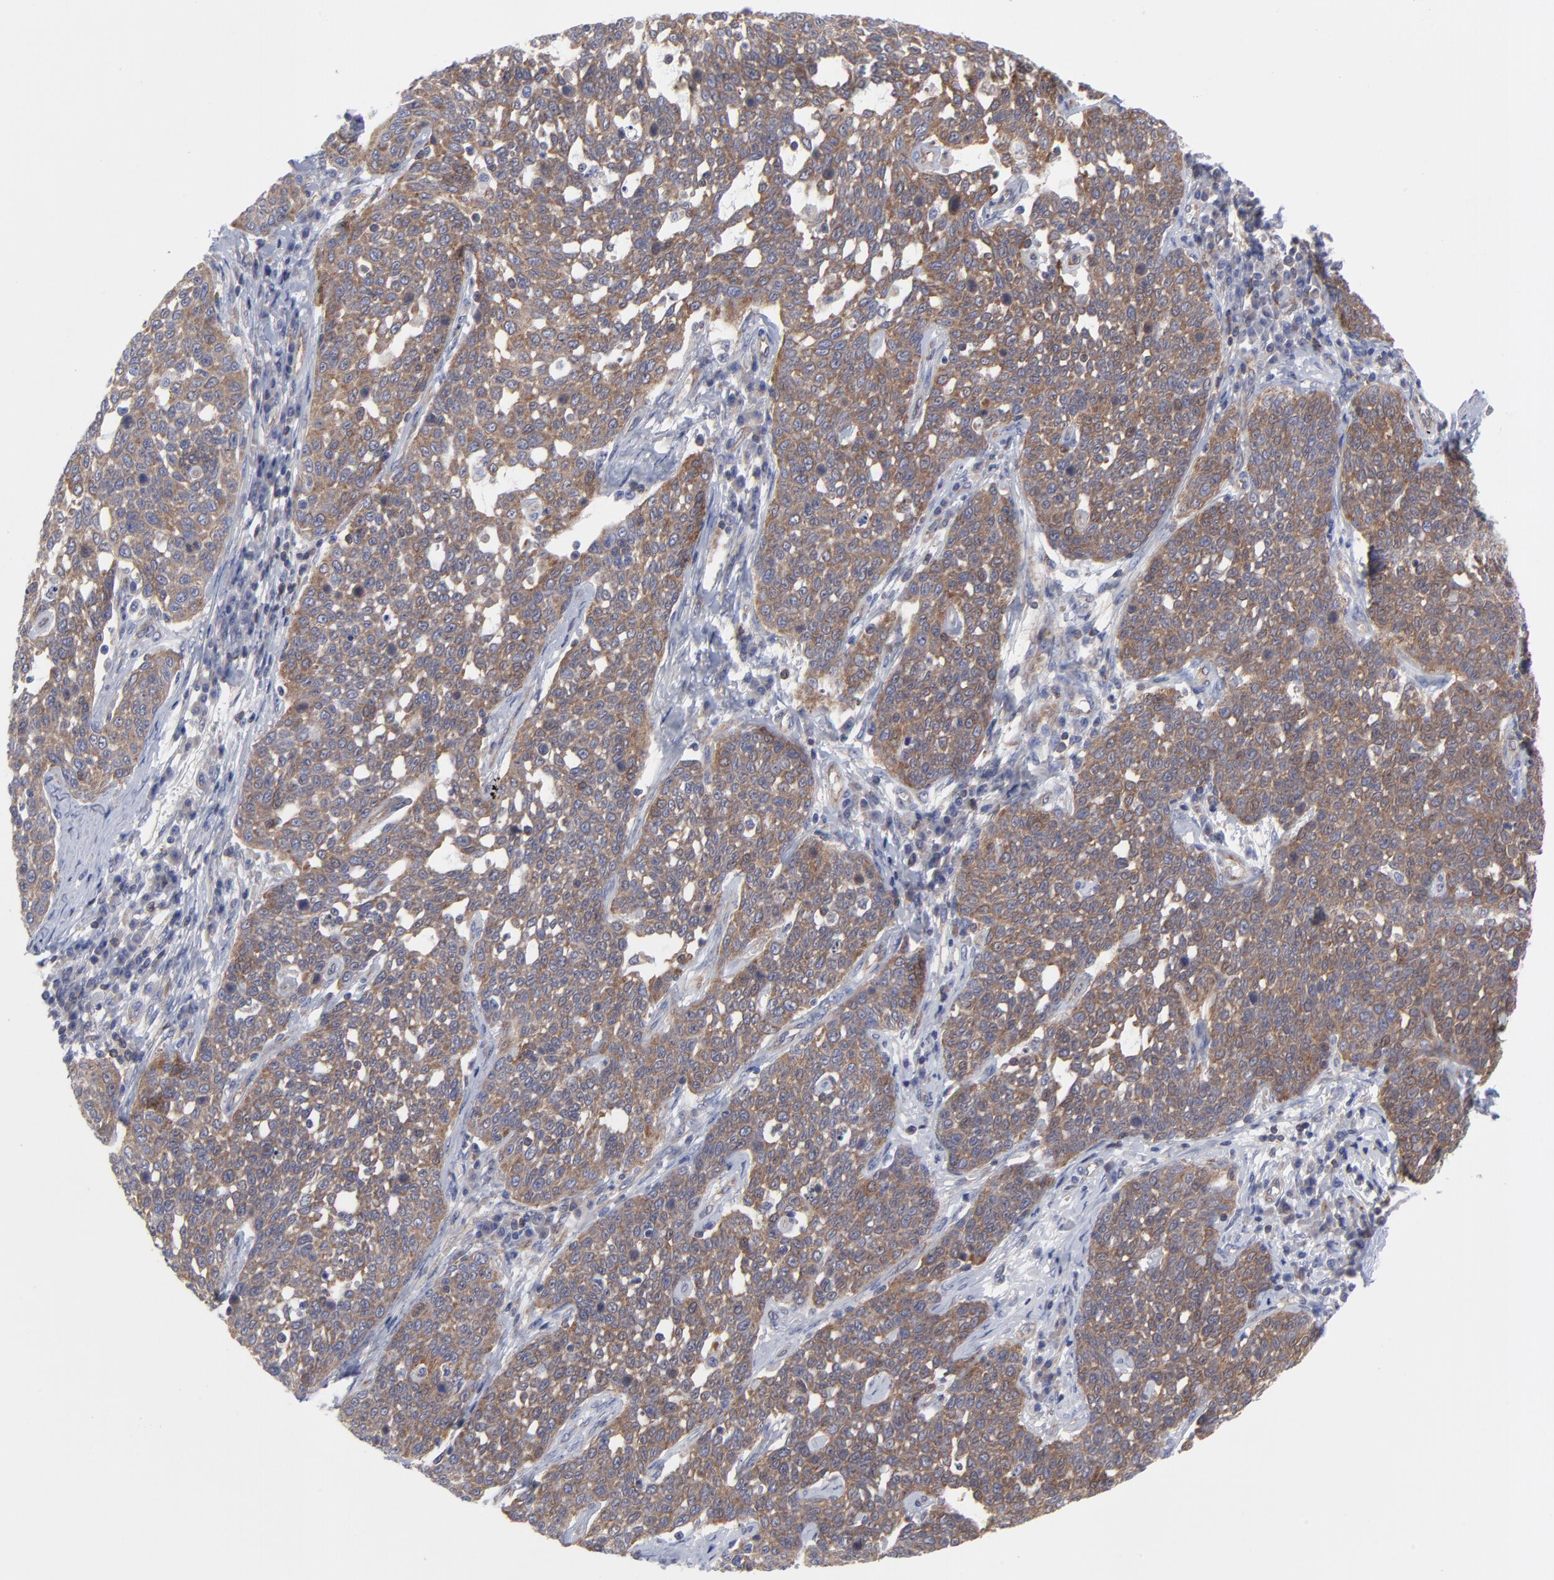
{"staining": {"intensity": "moderate", "quantity": ">75%", "location": "cytoplasmic/membranous"}, "tissue": "cervical cancer", "cell_type": "Tumor cells", "image_type": "cancer", "snomed": [{"axis": "morphology", "description": "Squamous cell carcinoma, NOS"}, {"axis": "topography", "description": "Cervix"}], "caption": "IHC of human cervical cancer demonstrates medium levels of moderate cytoplasmic/membranous expression in about >75% of tumor cells.", "gene": "NFKBIA", "patient": {"sex": "female", "age": 34}}